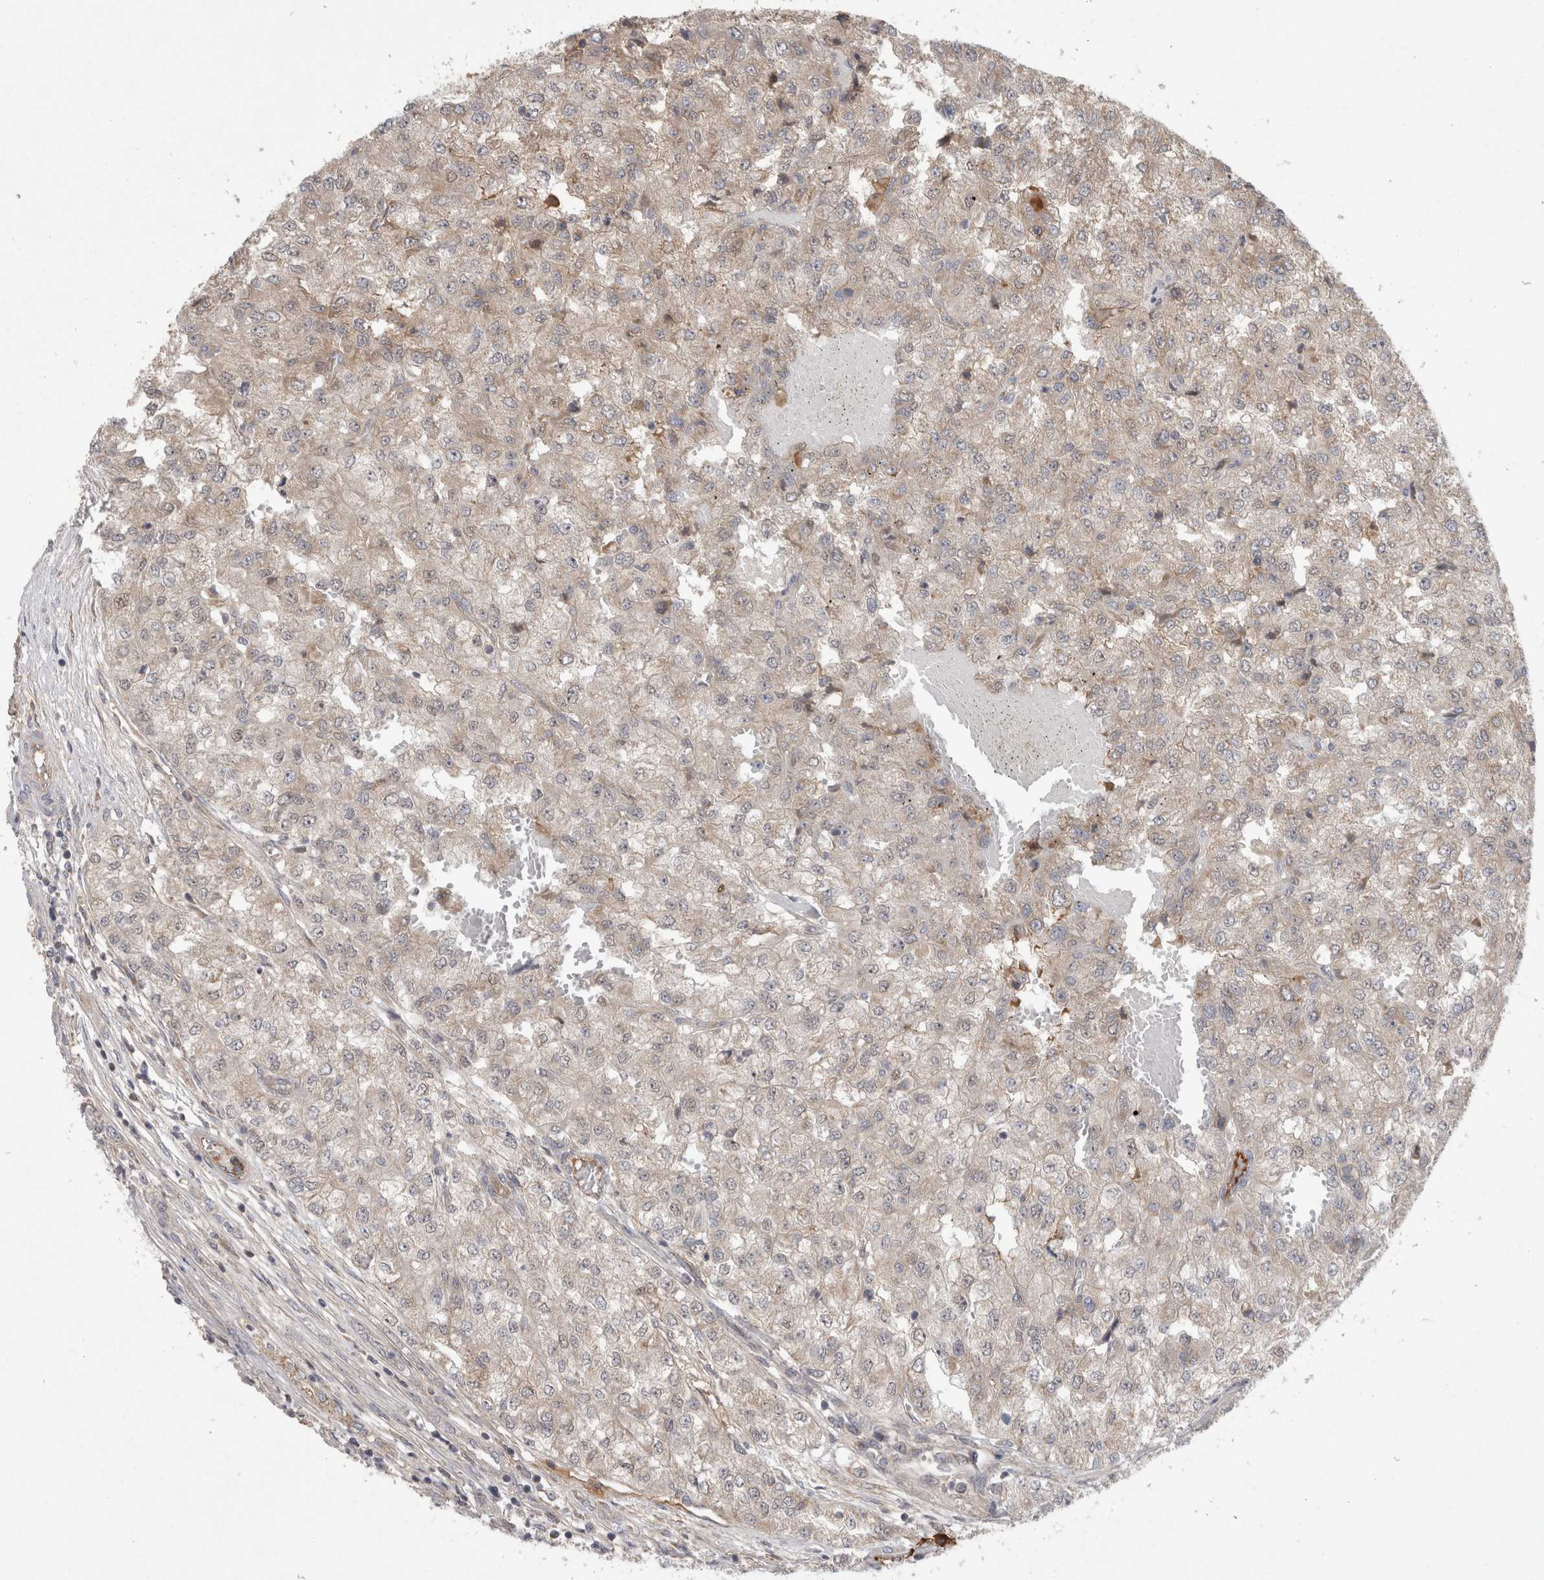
{"staining": {"intensity": "weak", "quantity": "<25%", "location": "cytoplasmic/membranous"}, "tissue": "renal cancer", "cell_type": "Tumor cells", "image_type": "cancer", "snomed": [{"axis": "morphology", "description": "Adenocarcinoma, NOS"}, {"axis": "topography", "description": "Kidney"}], "caption": "Human renal cancer (adenocarcinoma) stained for a protein using immunohistochemistry (IHC) demonstrates no positivity in tumor cells.", "gene": "DARS2", "patient": {"sex": "female", "age": 54}}